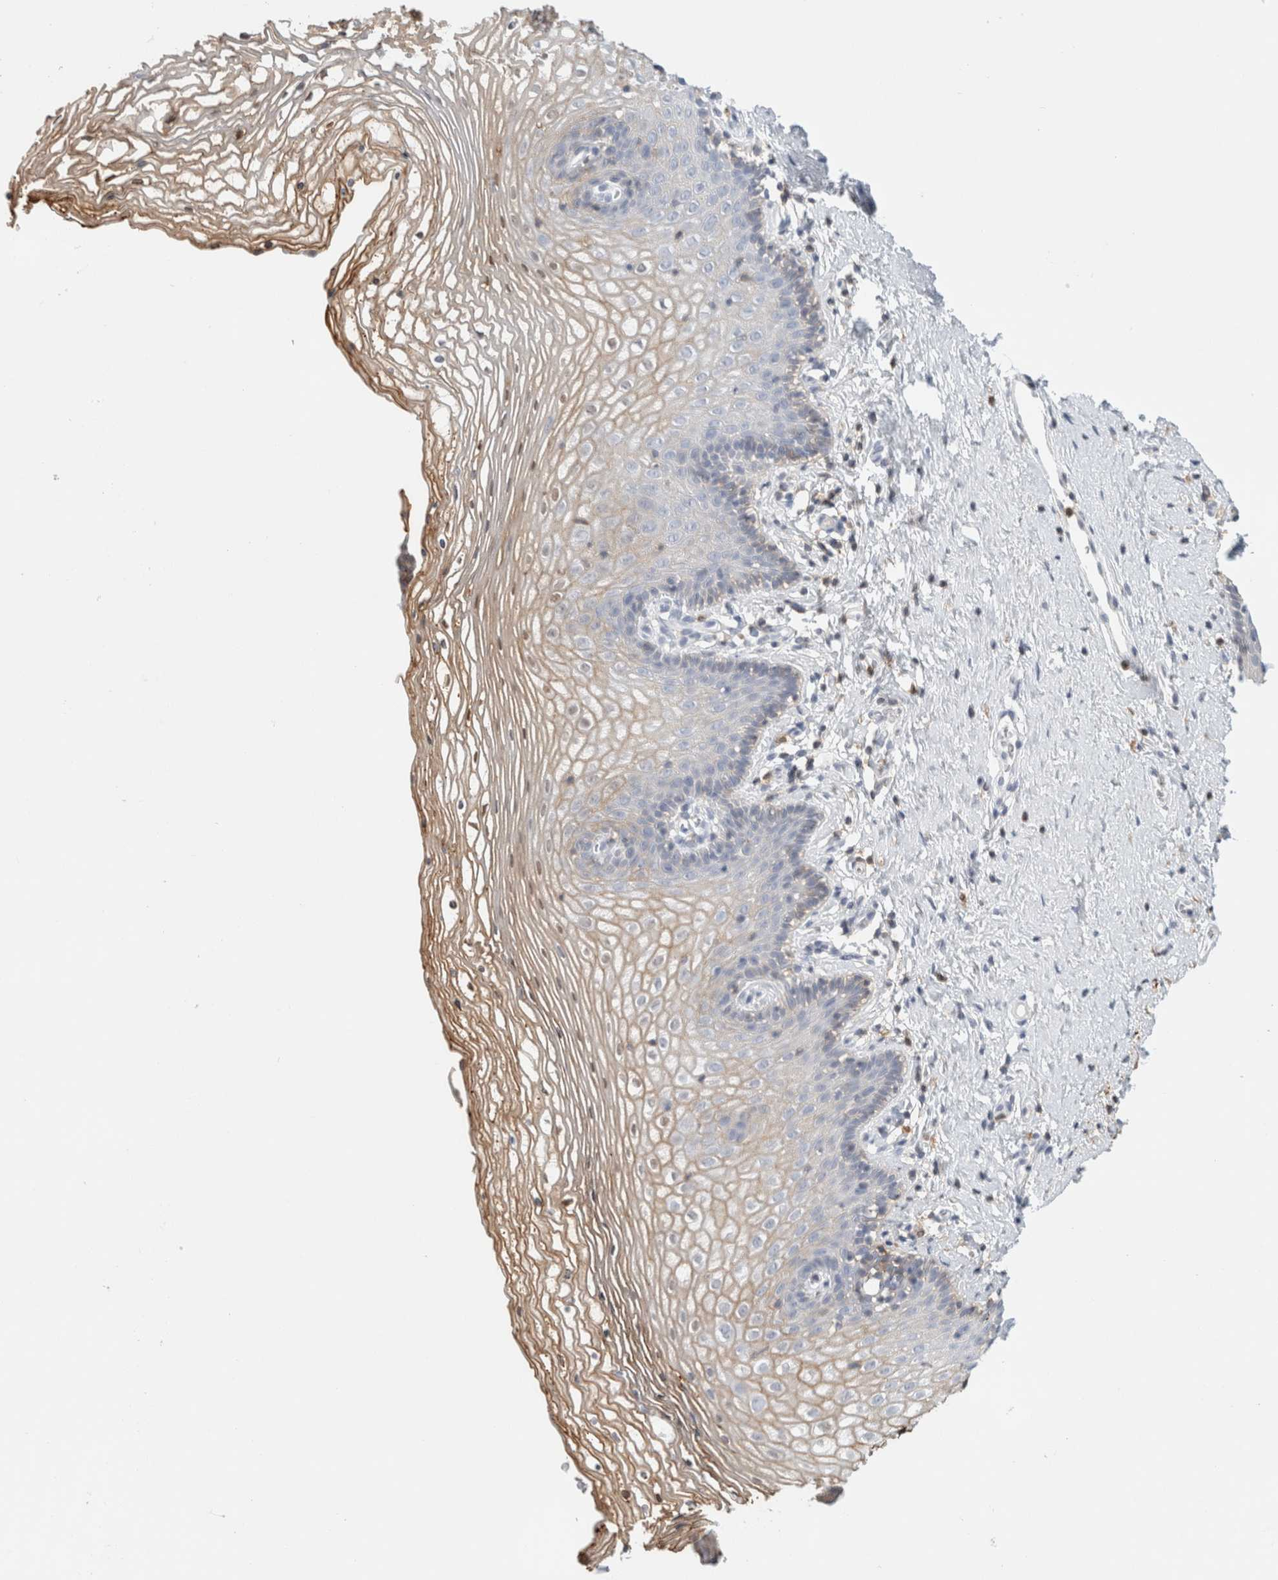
{"staining": {"intensity": "moderate", "quantity": "<25%", "location": "cytoplasmic/membranous,nuclear"}, "tissue": "vagina", "cell_type": "Squamous epithelial cells", "image_type": "normal", "snomed": [{"axis": "morphology", "description": "Normal tissue, NOS"}, {"axis": "topography", "description": "Vagina"}], "caption": "Squamous epithelial cells exhibit moderate cytoplasmic/membranous,nuclear staining in approximately <25% of cells in normal vagina.", "gene": "P2RY2", "patient": {"sex": "female", "age": 32}}